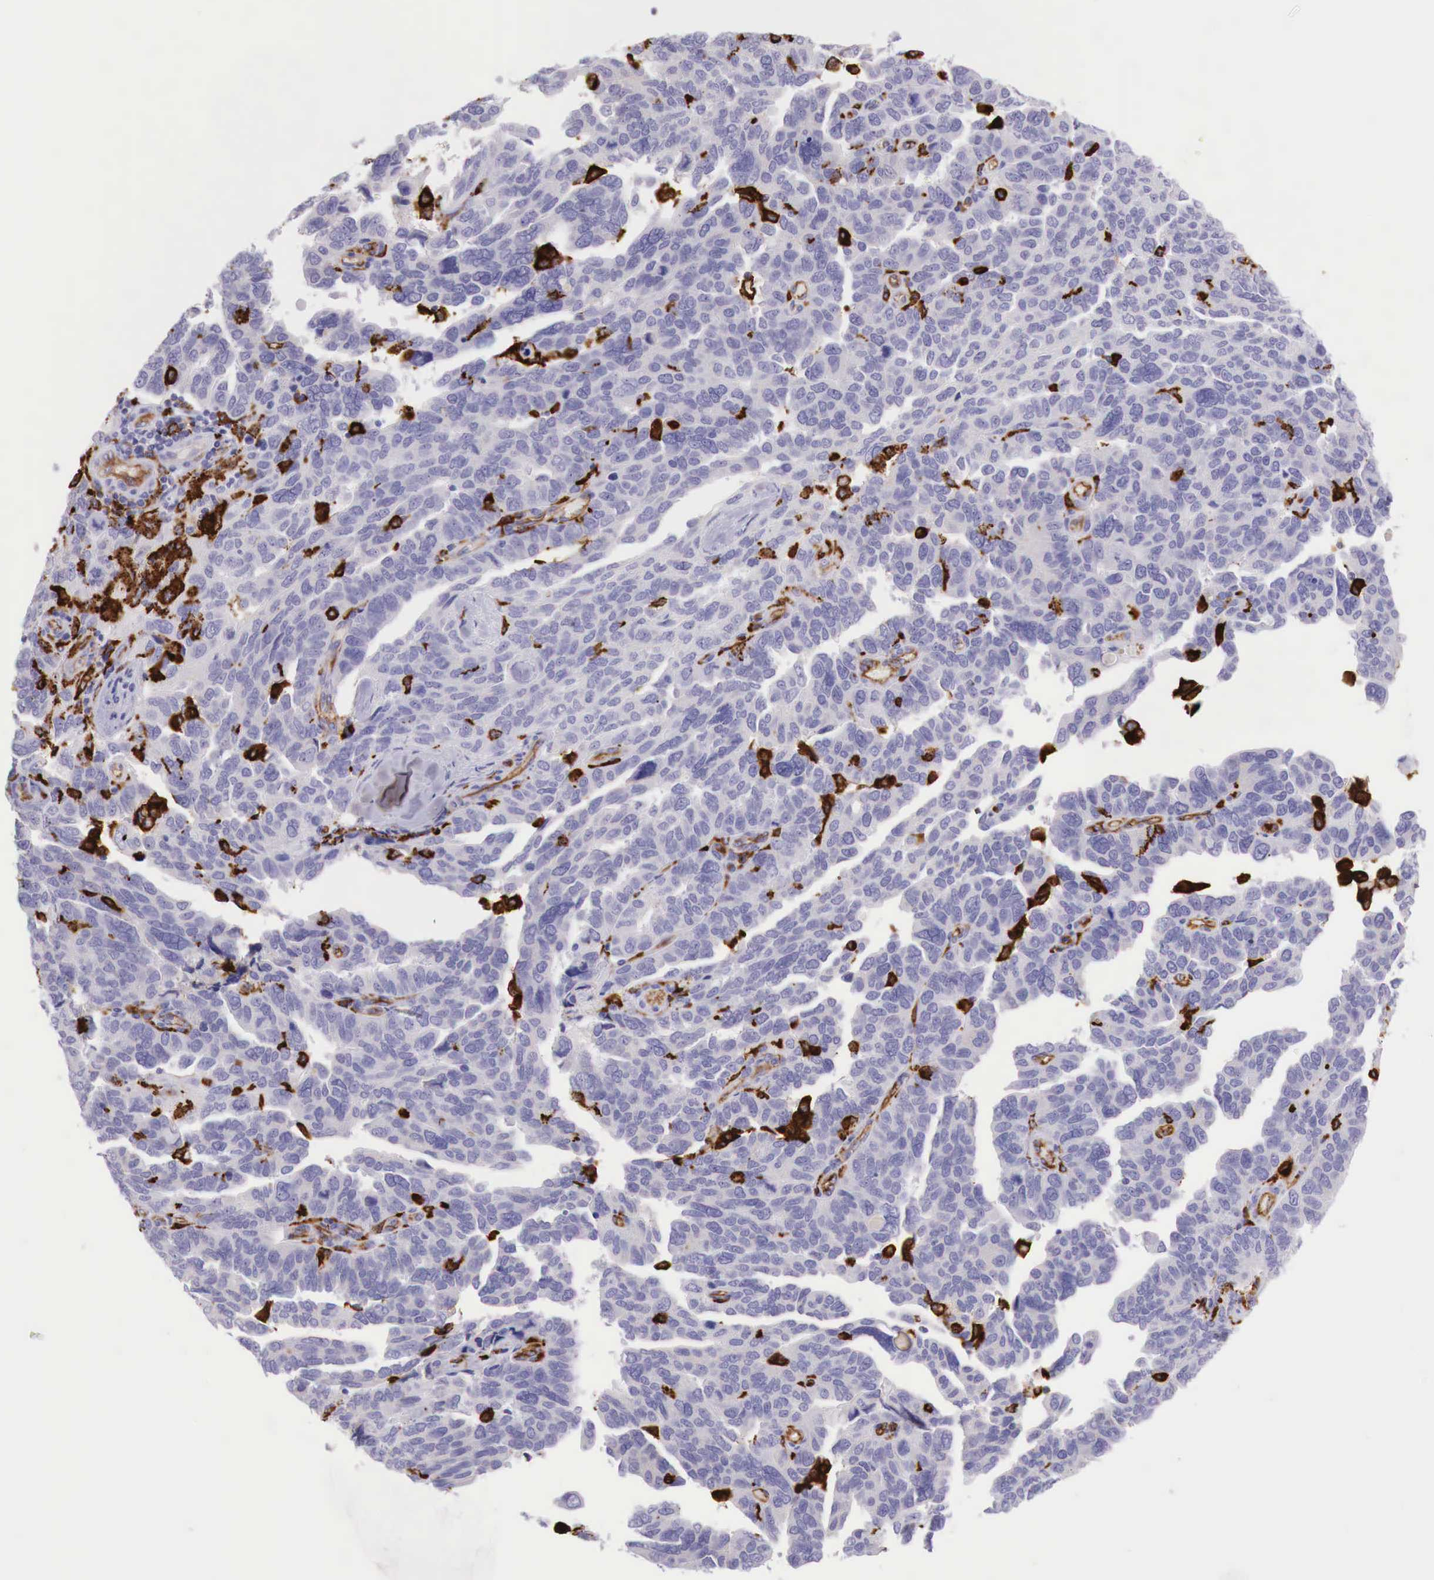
{"staining": {"intensity": "negative", "quantity": "none", "location": "none"}, "tissue": "ovarian cancer", "cell_type": "Tumor cells", "image_type": "cancer", "snomed": [{"axis": "morphology", "description": "Cystadenocarcinoma, serous, NOS"}, {"axis": "topography", "description": "Ovary"}], "caption": "Ovarian cancer stained for a protein using immunohistochemistry (IHC) reveals no positivity tumor cells.", "gene": "MSR1", "patient": {"sex": "female", "age": 64}}